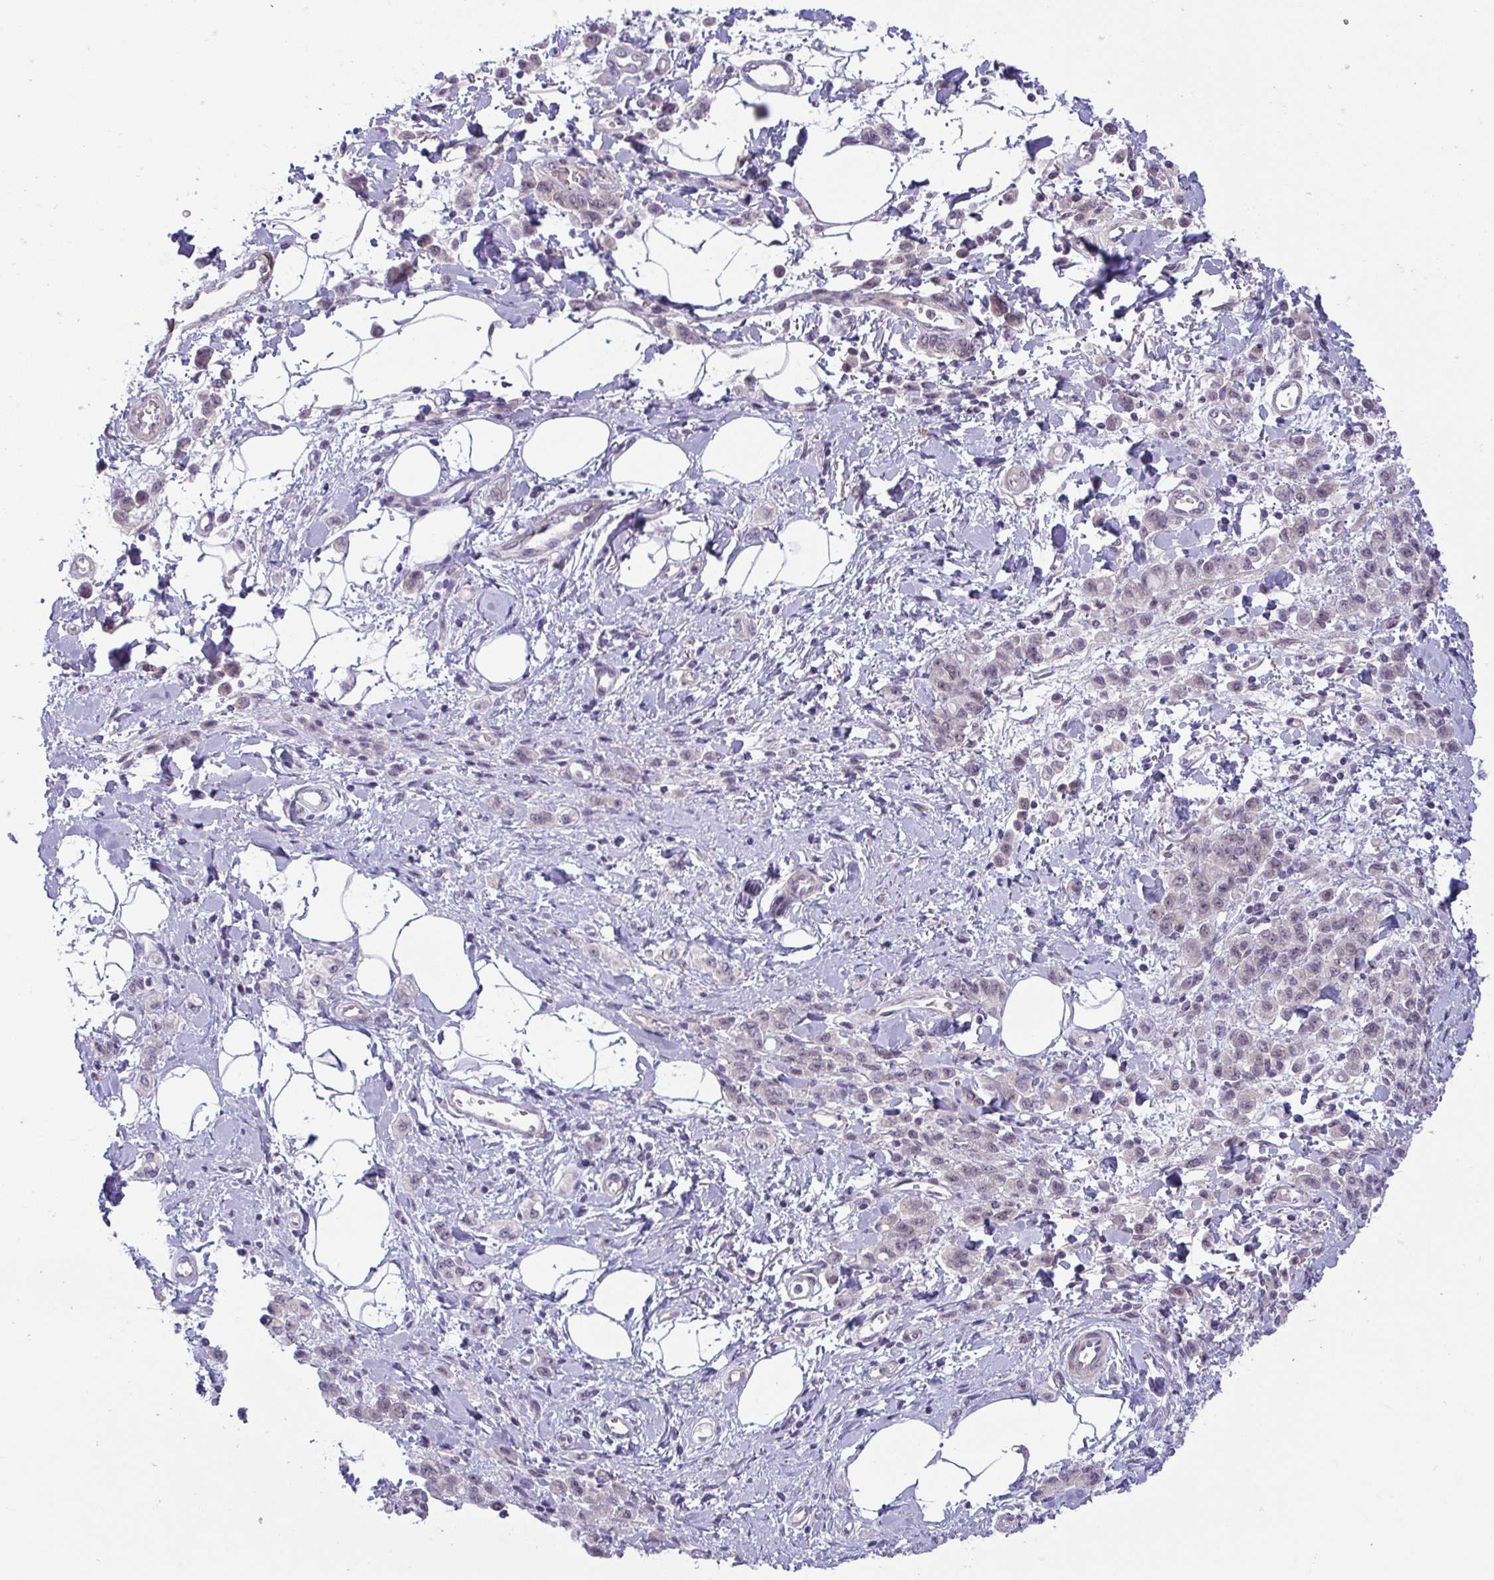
{"staining": {"intensity": "negative", "quantity": "none", "location": "none"}, "tissue": "stomach cancer", "cell_type": "Tumor cells", "image_type": "cancer", "snomed": [{"axis": "morphology", "description": "Adenocarcinoma, NOS"}, {"axis": "topography", "description": "Stomach"}], "caption": "A histopathology image of adenocarcinoma (stomach) stained for a protein reveals no brown staining in tumor cells.", "gene": "DZIP1", "patient": {"sex": "male", "age": 77}}